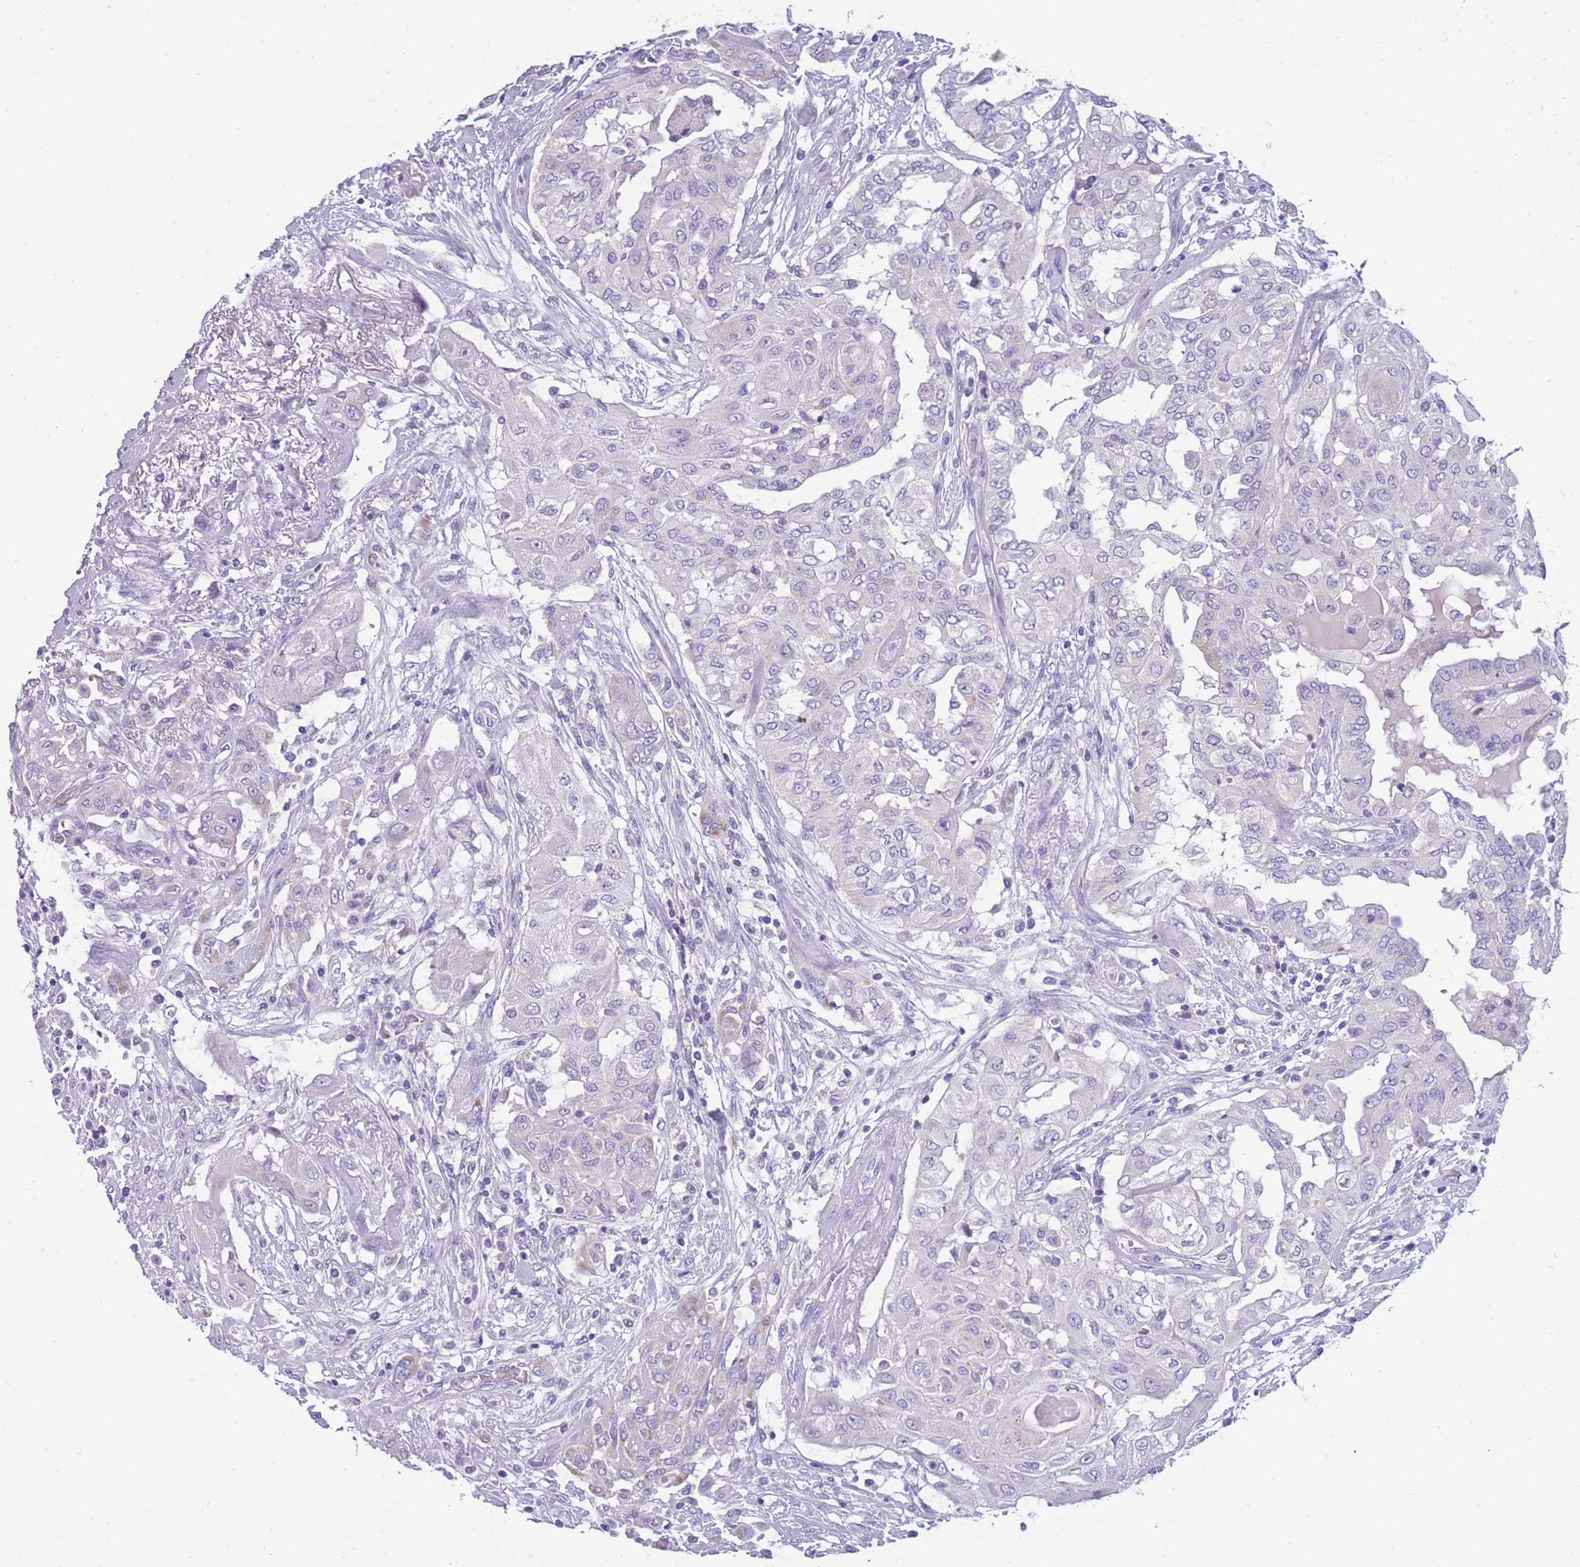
{"staining": {"intensity": "negative", "quantity": "none", "location": "none"}, "tissue": "thyroid cancer", "cell_type": "Tumor cells", "image_type": "cancer", "snomed": [{"axis": "morphology", "description": "Papillary adenocarcinoma, NOS"}, {"axis": "topography", "description": "Thyroid gland"}], "caption": "Thyroid cancer was stained to show a protein in brown. There is no significant staining in tumor cells. Brightfield microscopy of immunohistochemistry (IHC) stained with DAB (brown) and hematoxylin (blue), captured at high magnification.", "gene": "INTS2", "patient": {"sex": "female", "age": 59}}